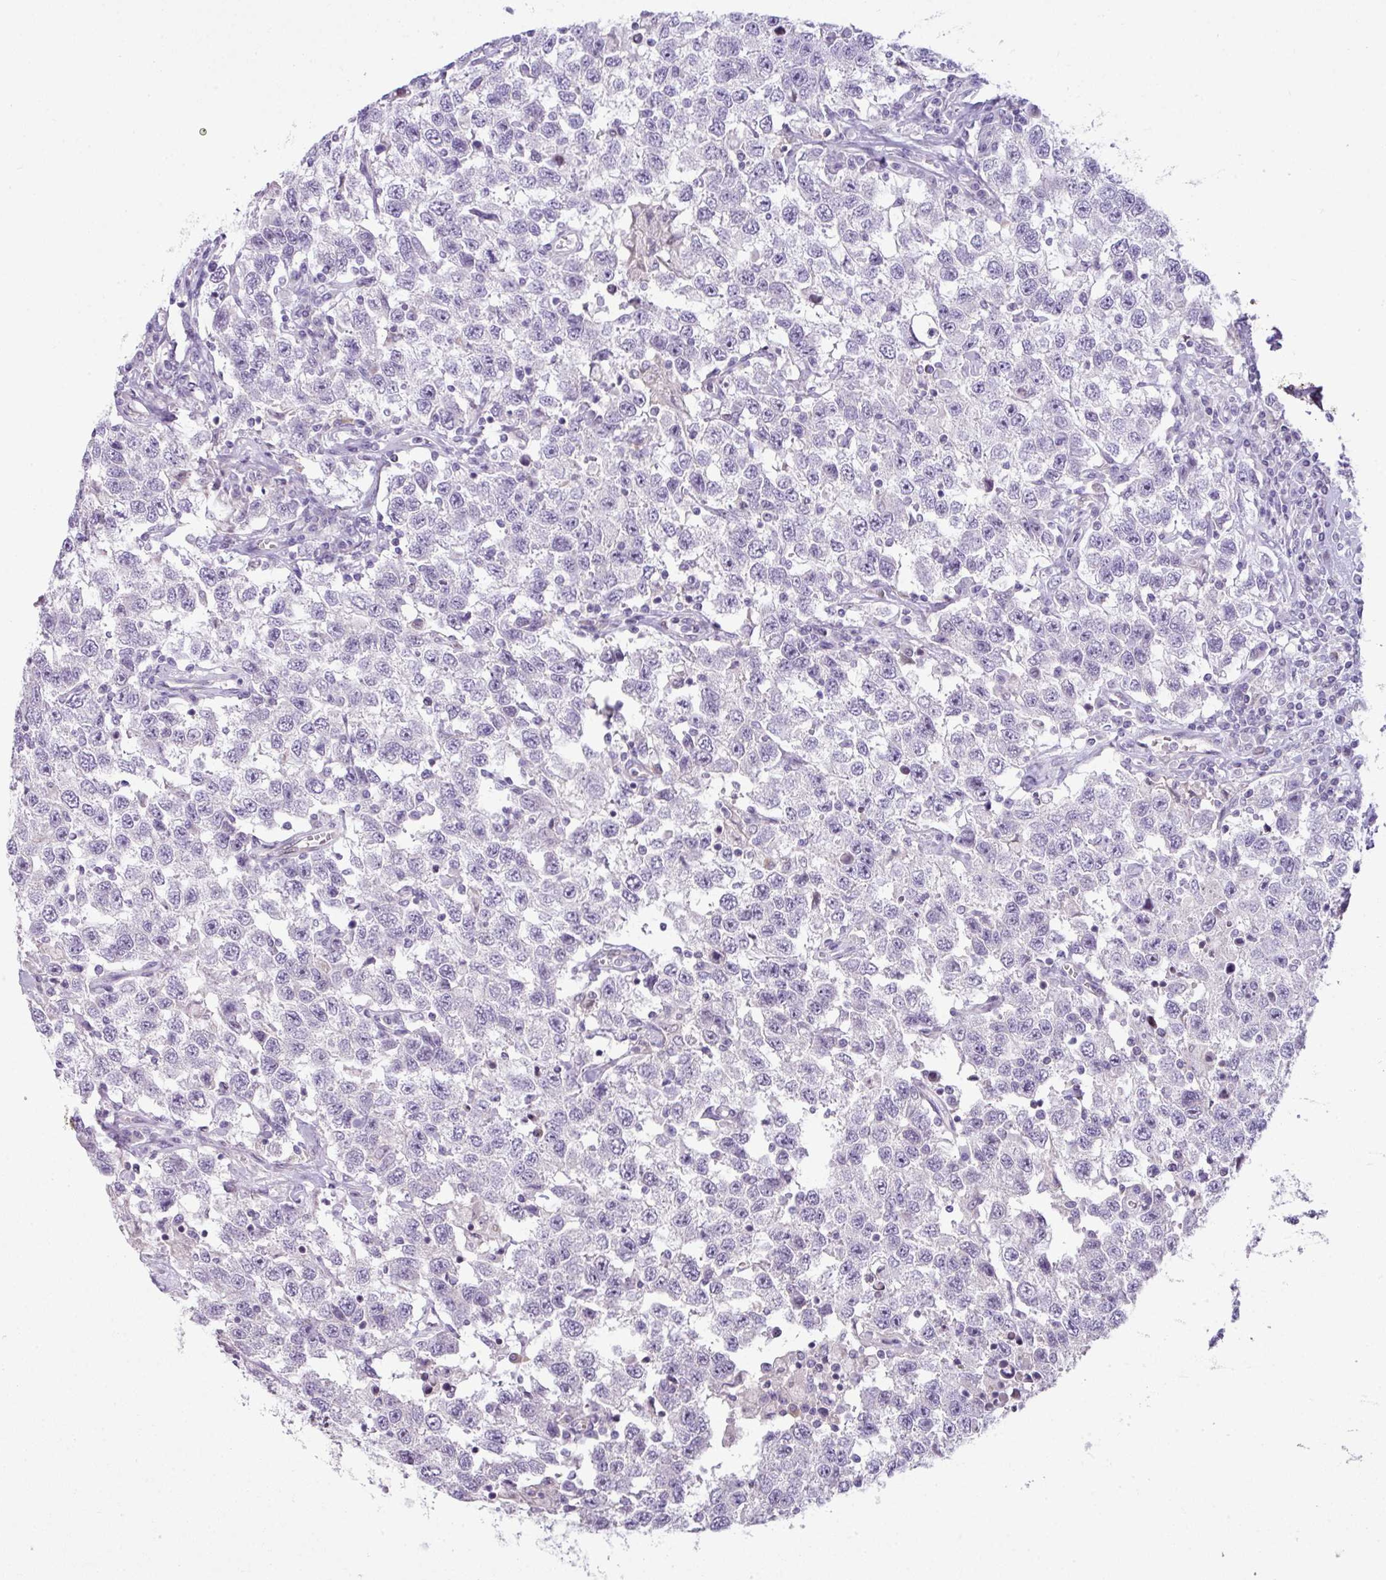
{"staining": {"intensity": "negative", "quantity": "none", "location": "none"}, "tissue": "testis cancer", "cell_type": "Tumor cells", "image_type": "cancer", "snomed": [{"axis": "morphology", "description": "Seminoma, NOS"}, {"axis": "topography", "description": "Testis"}], "caption": "Immunohistochemical staining of human seminoma (testis) exhibits no significant staining in tumor cells. The staining is performed using DAB brown chromogen with nuclei counter-stained in using hematoxylin.", "gene": "STAT5A", "patient": {"sex": "male", "age": 41}}